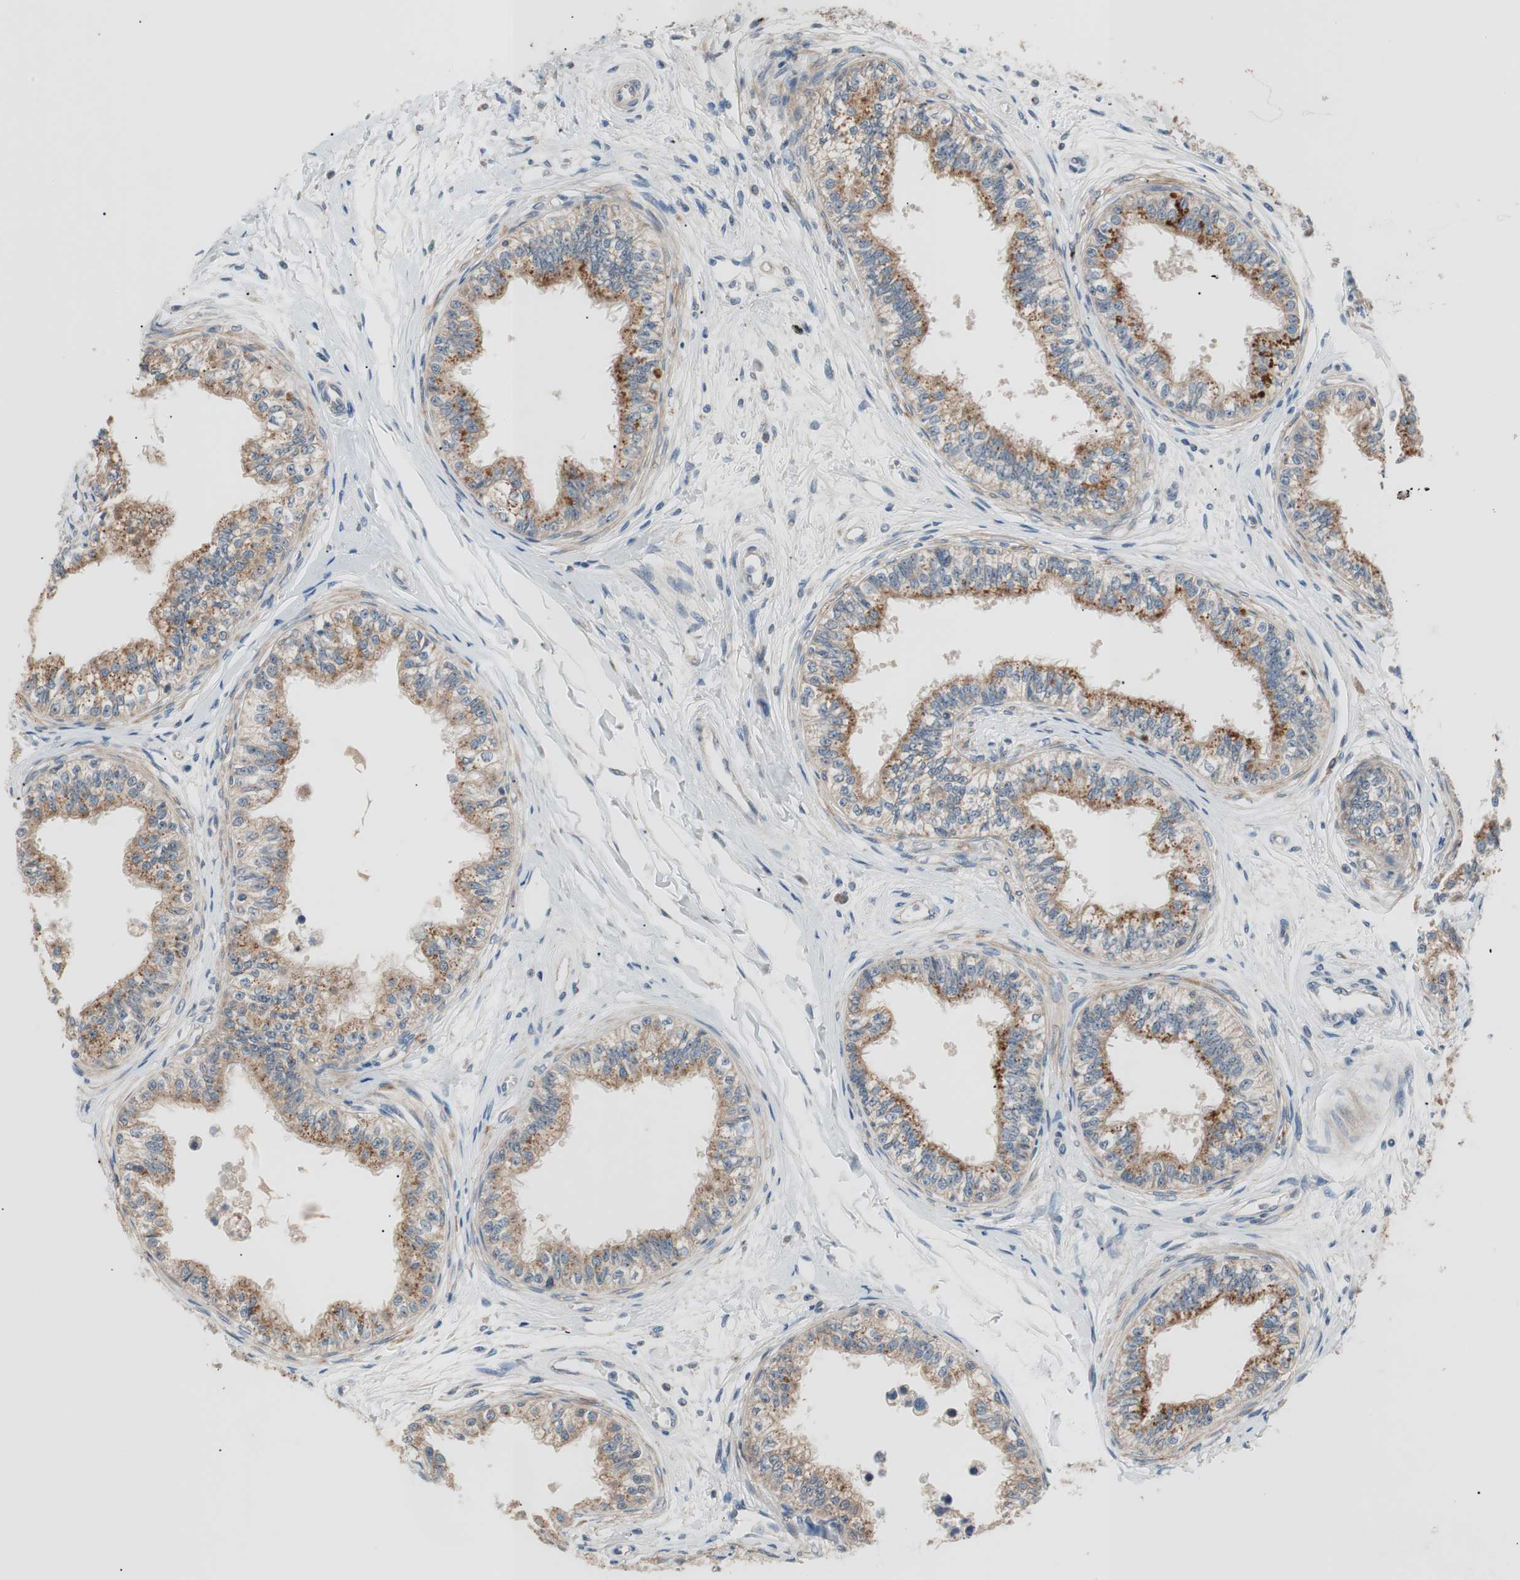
{"staining": {"intensity": "strong", "quantity": ">75%", "location": "cytoplasmic/membranous"}, "tissue": "epididymis", "cell_type": "Glandular cells", "image_type": "normal", "snomed": [{"axis": "morphology", "description": "Normal tissue, NOS"}, {"axis": "morphology", "description": "Adenocarcinoma, metastatic, NOS"}, {"axis": "topography", "description": "Testis"}, {"axis": "topography", "description": "Epididymis"}], "caption": "The image reveals immunohistochemical staining of benign epididymis. There is strong cytoplasmic/membranous expression is appreciated in about >75% of glandular cells. The staining is performed using DAB (3,3'-diaminobenzidine) brown chromogen to label protein expression. The nuclei are counter-stained blue using hematoxylin.", "gene": "FADS2", "patient": {"sex": "male", "age": 26}}